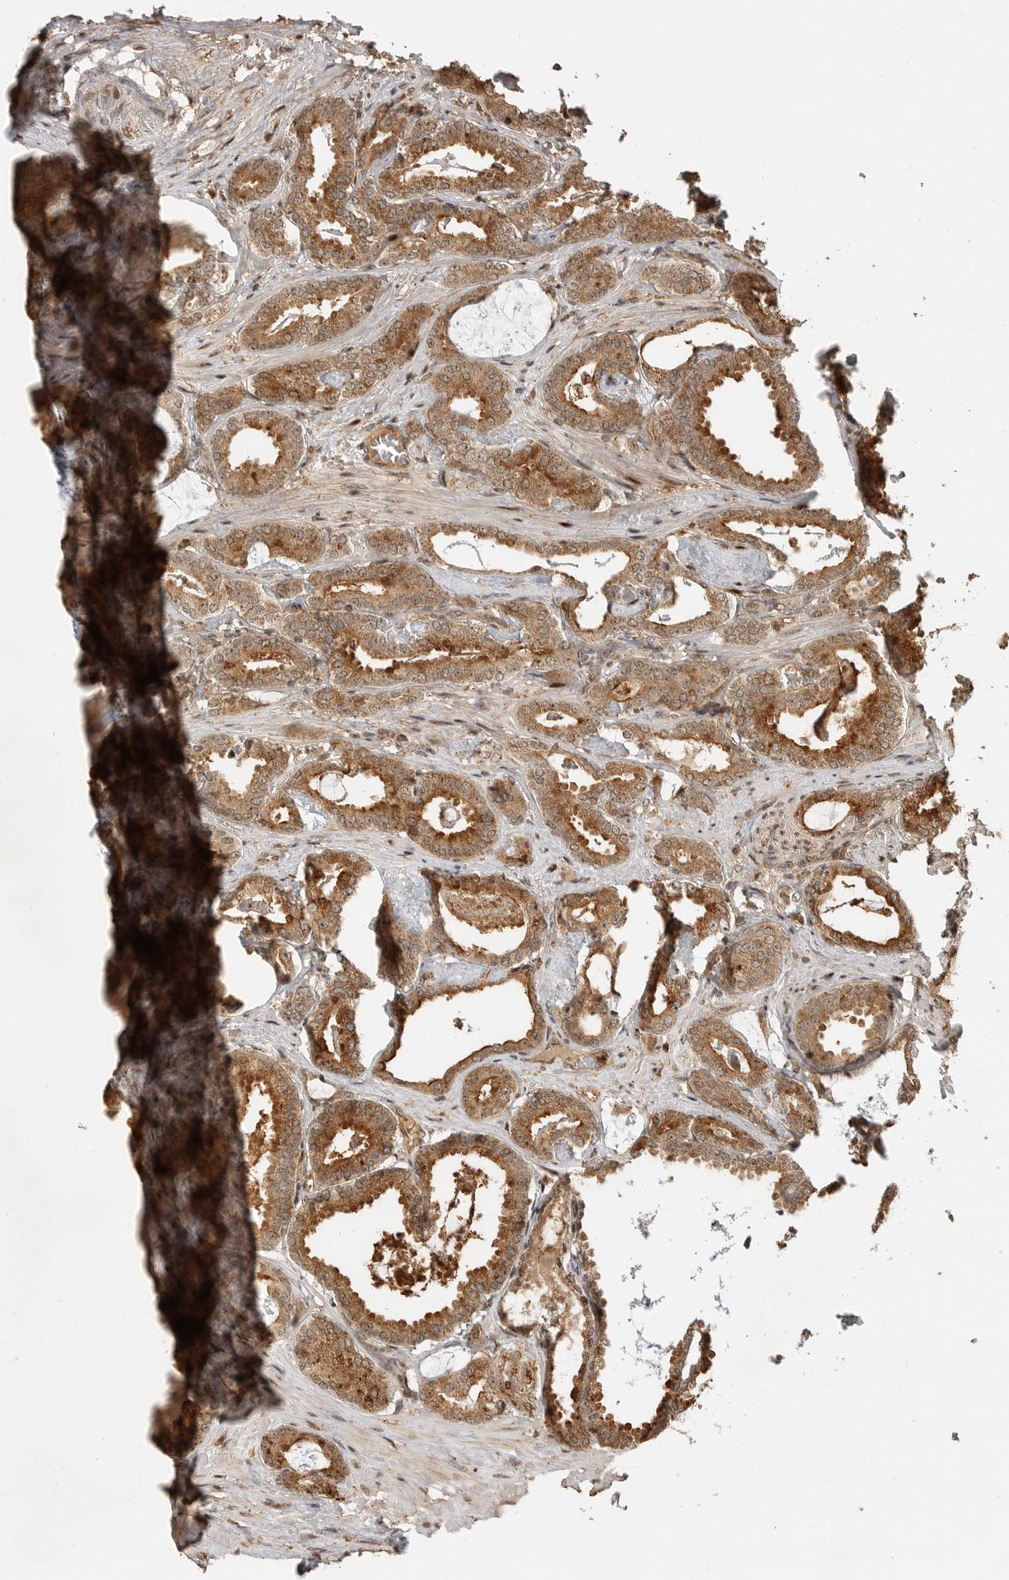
{"staining": {"intensity": "strong", "quantity": ">75%", "location": "cytoplasmic/membranous"}, "tissue": "prostate cancer", "cell_type": "Tumor cells", "image_type": "cancer", "snomed": [{"axis": "morphology", "description": "Adenocarcinoma, Low grade"}, {"axis": "topography", "description": "Prostate"}], "caption": "Immunohistochemical staining of human adenocarcinoma (low-grade) (prostate) reveals high levels of strong cytoplasmic/membranous protein expression in about >75% of tumor cells.", "gene": "BMP2K", "patient": {"sex": "male", "age": 71}}